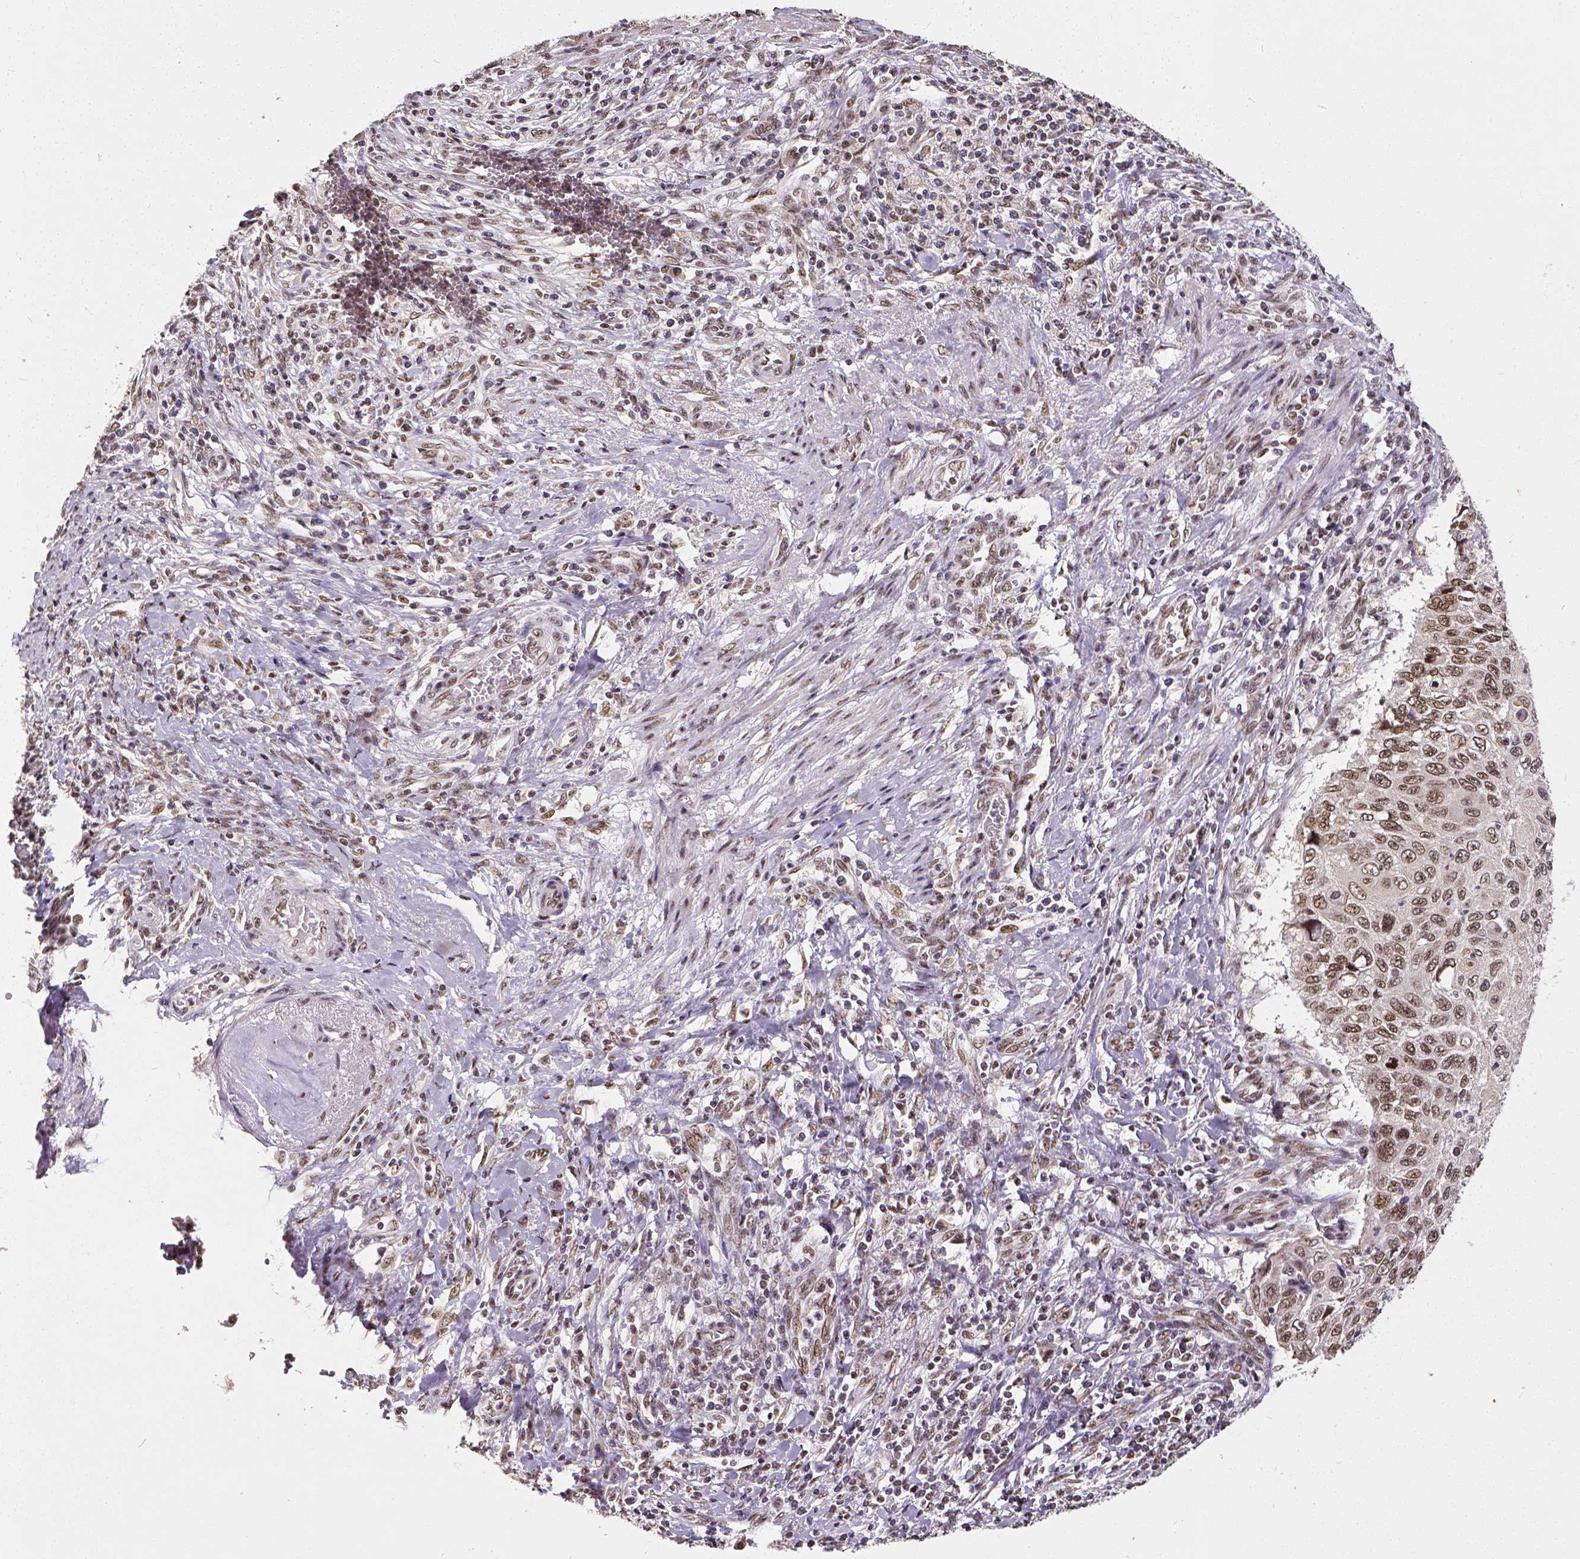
{"staining": {"intensity": "moderate", "quantity": ">75%", "location": "nuclear"}, "tissue": "cervical cancer", "cell_type": "Tumor cells", "image_type": "cancer", "snomed": [{"axis": "morphology", "description": "Squamous cell carcinoma, NOS"}, {"axis": "topography", "description": "Cervix"}], "caption": "Immunohistochemistry (IHC) of human cervical squamous cell carcinoma displays medium levels of moderate nuclear positivity in approximately >75% of tumor cells.", "gene": "ATRX", "patient": {"sex": "female", "age": 70}}